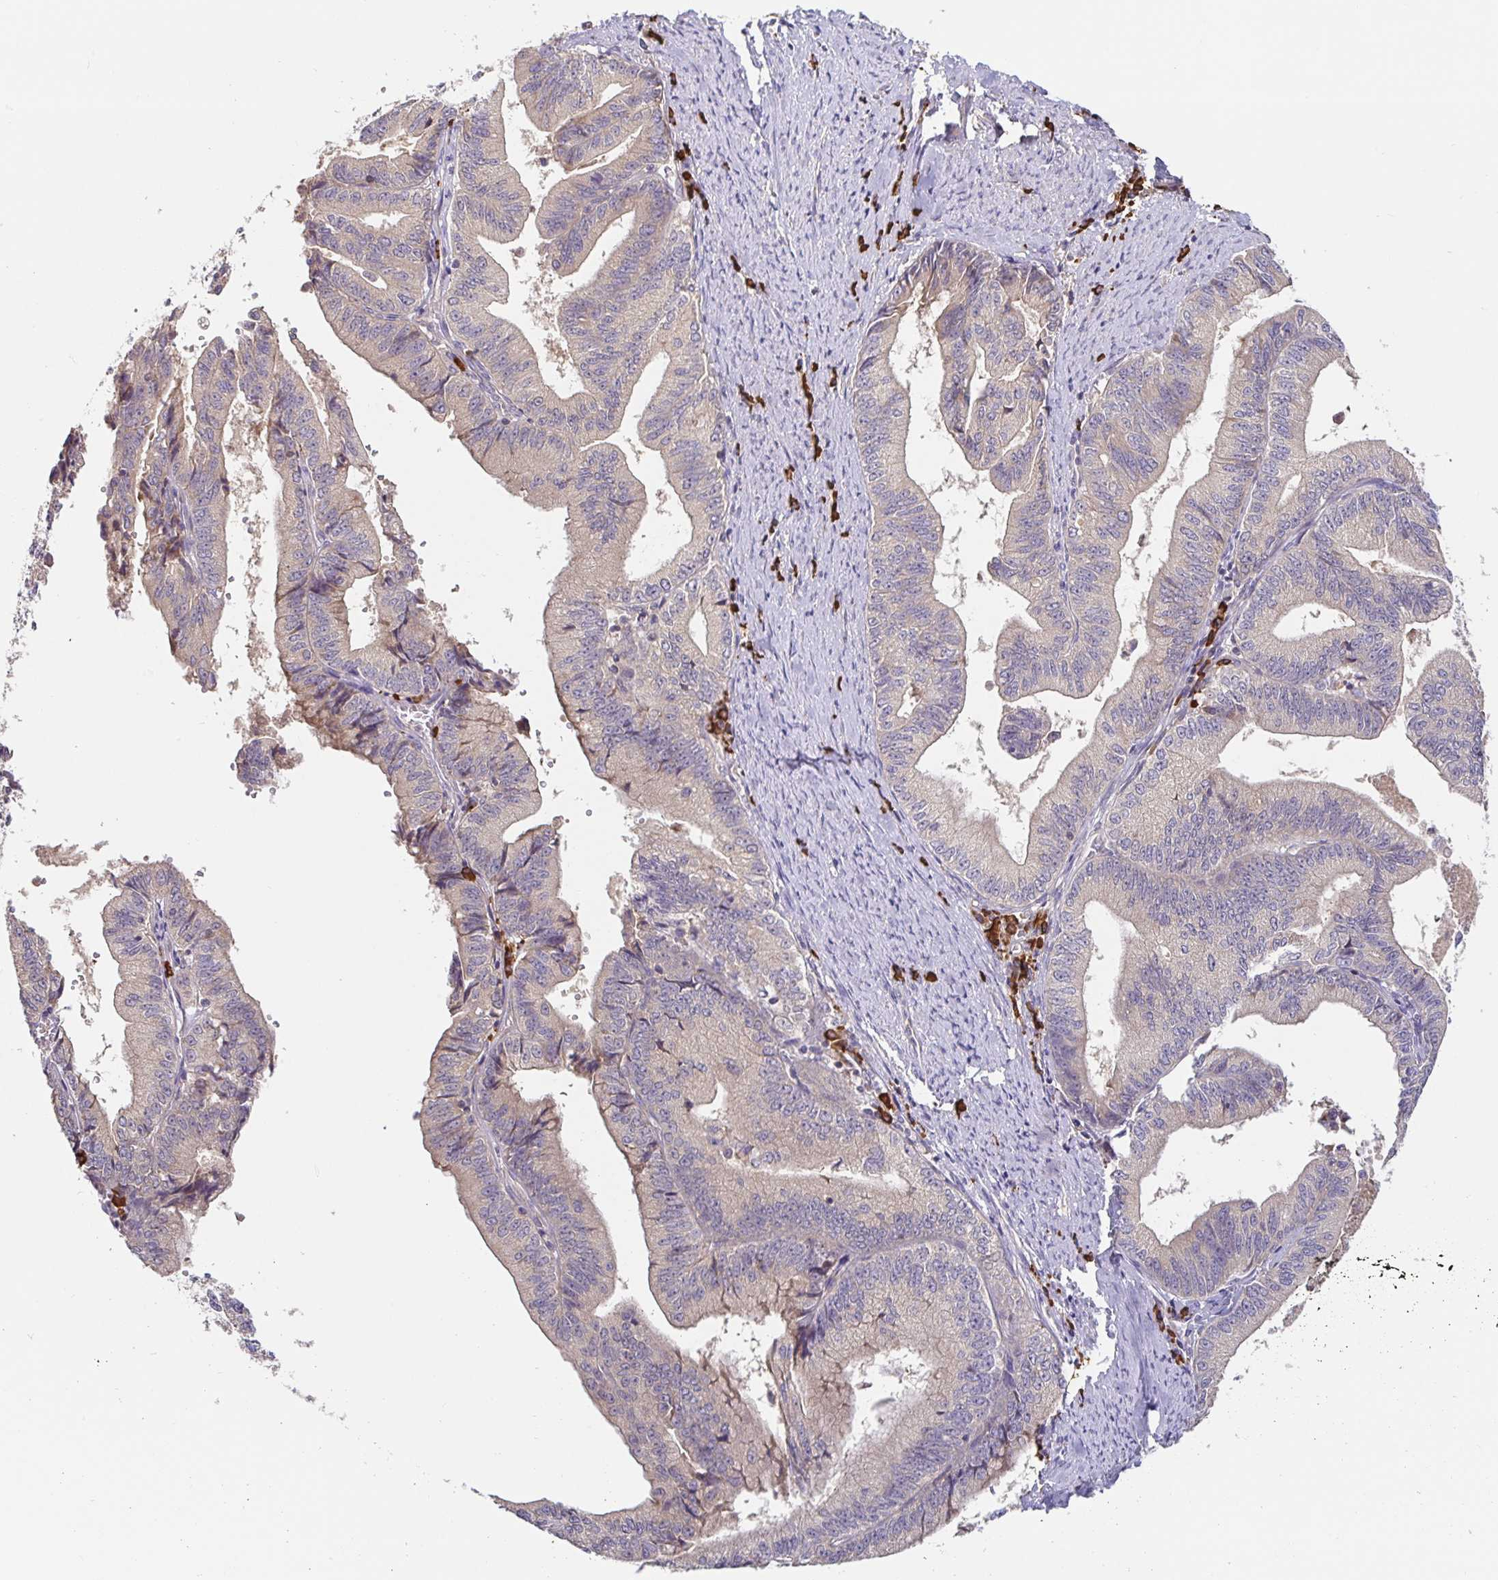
{"staining": {"intensity": "negative", "quantity": "none", "location": "none"}, "tissue": "endometrial cancer", "cell_type": "Tumor cells", "image_type": "cancer", "snomed": [{"axis": "morphology", "description": "Adenocarcinoma, NOS"}, {"axis": "topography", "description": "Endometrium"}], "caption": "High magnification brightfield microscopy of endometrial cancer stained with DAB (brown) and counterstained with hematoxylin (blue): tumor cells show no significant staining.", "gene": "HAGH", "patient": {"sex": "female", "age": 65}}